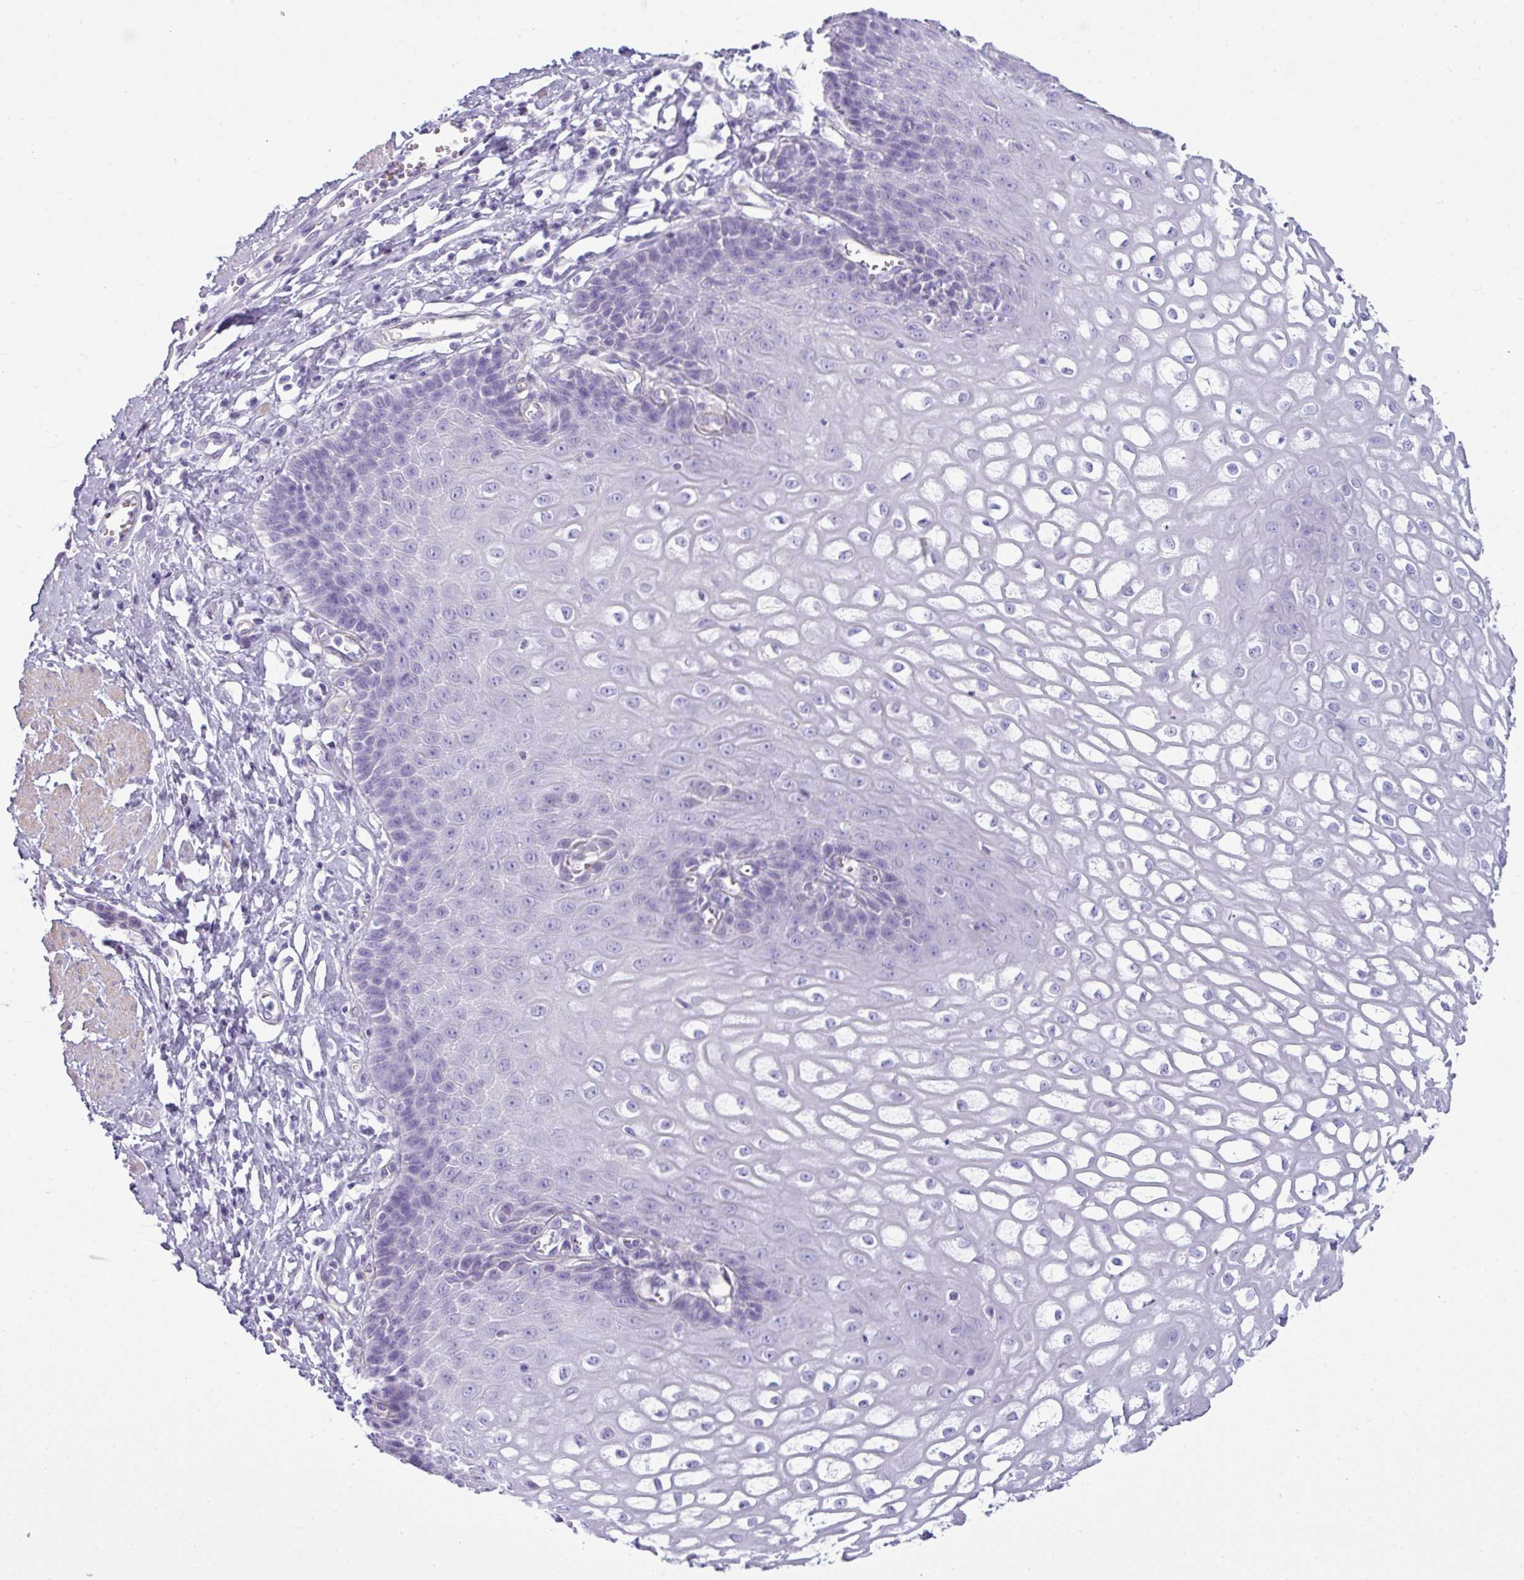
{"staining": {"intensity": "negative", "quantity": "none", "location": "none"}, "tissue": "esophagus", "cell_type": "Squamous epithelial cells", "image_type": "normal", "snomed": [{"axis": "morphology", "description": "Normal tissue, NOS"}, {"axis": "topography", "description": "Esophagus"}], "caption": "High magnification brightfield microscopy of unremarkable esophagus stained with DAB (3,3'-diaminobenzidine) (brown) and counterstained with hematoxylin (blue): squamous epithelial cells show no significant staining. The staining was performed using DAB (3,3'-diaminobenzidine) to visualize the protein expression in brown, while the nuclei were stained in blue with hematoxylin (Magnification: 20x).", "gene": "VCX2", "patient": {"sex": "male", "age": 67}}